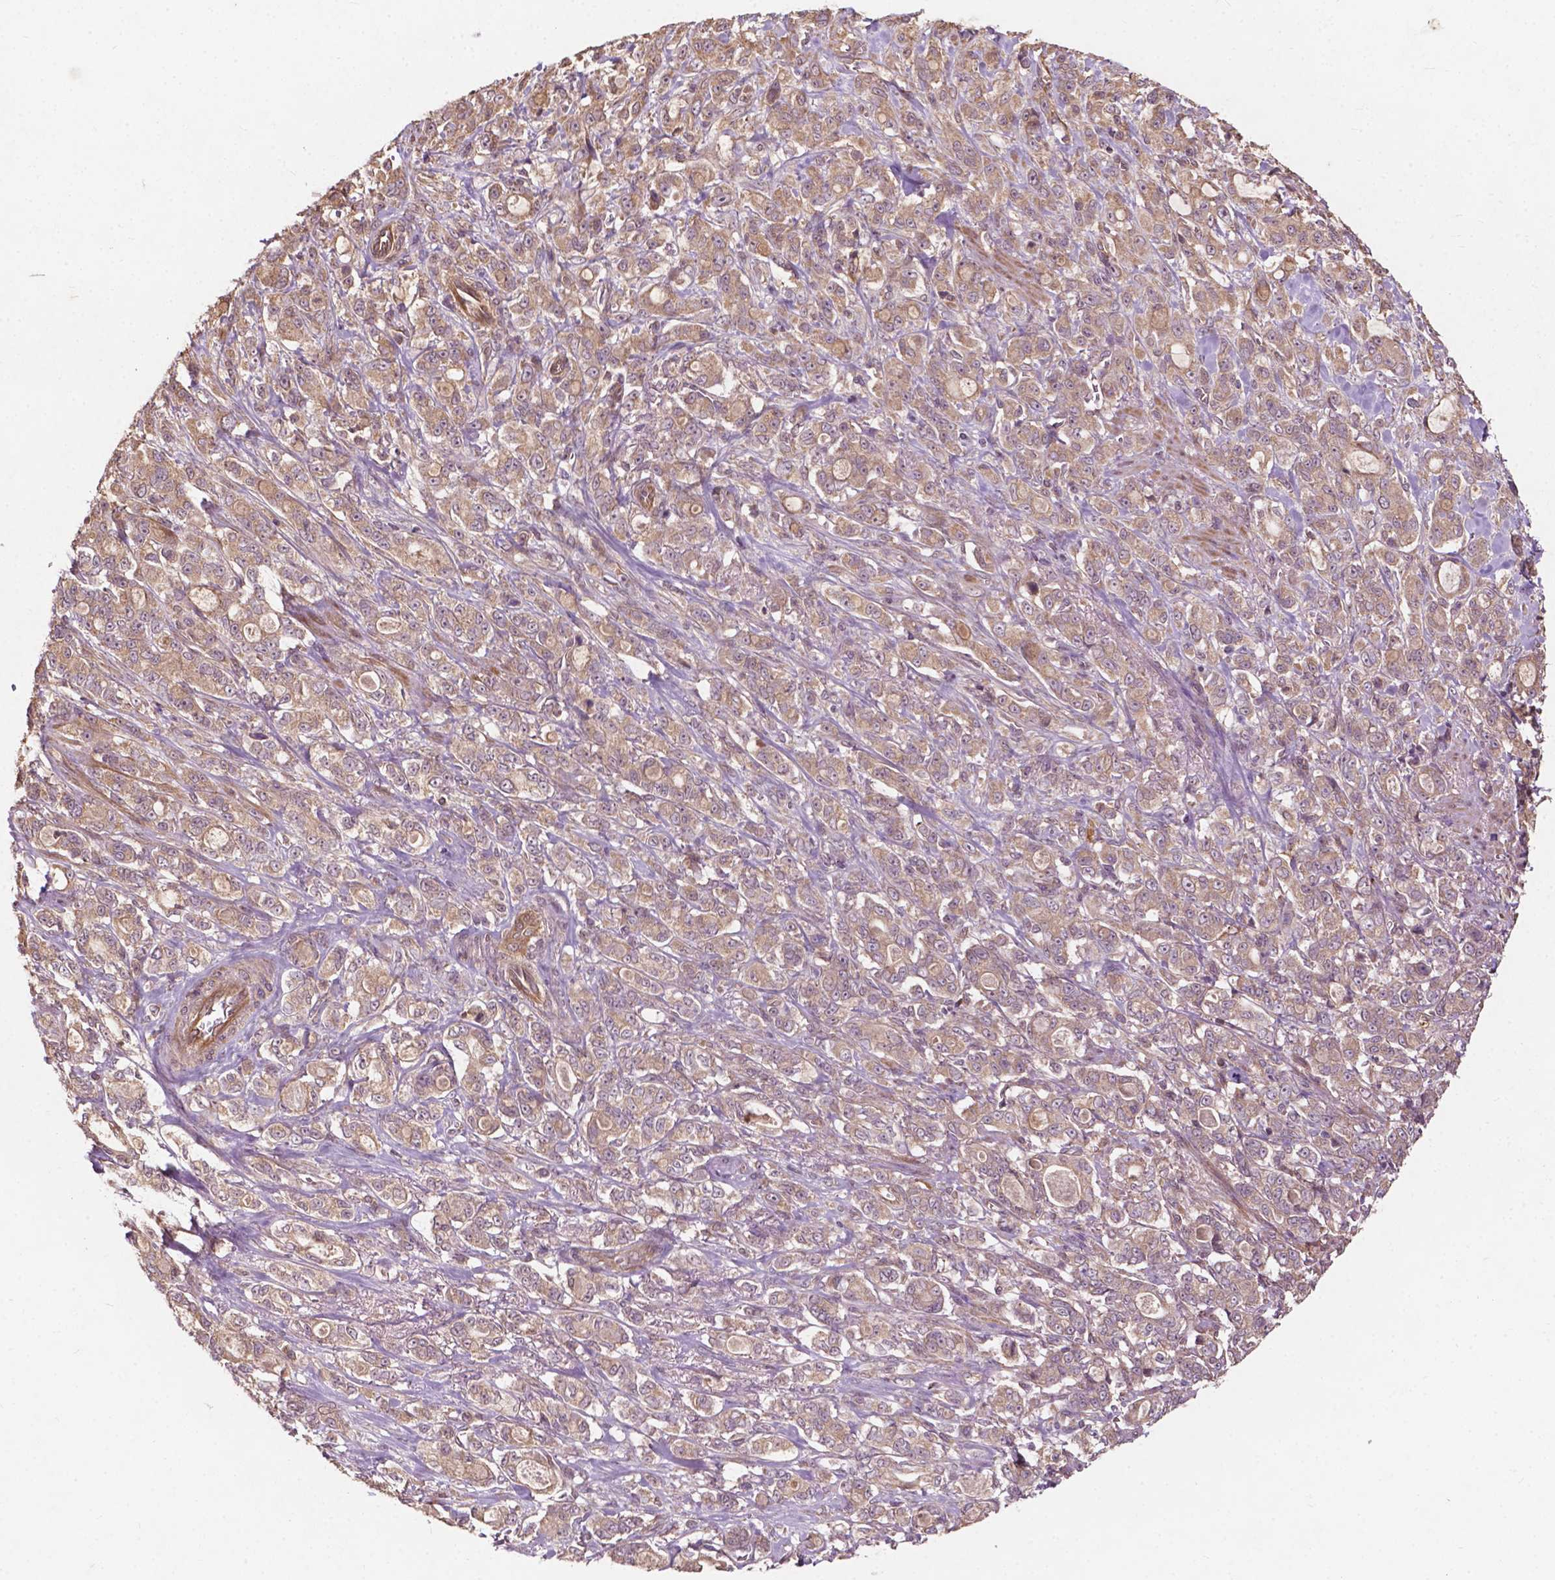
{"staining": {"intensity": "weak", "quantity": ">75%", "location": "cytoplasmic/membranous"}, "tissue": "stomach cancer", "cell_type": "Tumor cells", "image_type": "cancer", "snomed": [{"axis": "morphology", "description": "Adenocarcinoma, NOS"}, {"axis": "topography", "description": "Stomach"}], "caption": "This is an image of IHC staining of stomach adenocarcinoma, which shows weak positivity in the cytoplasmic/membranous of tumor cells.", "gene": "CDC42BPA", "patient": {"sex": "male", "age": 63}}